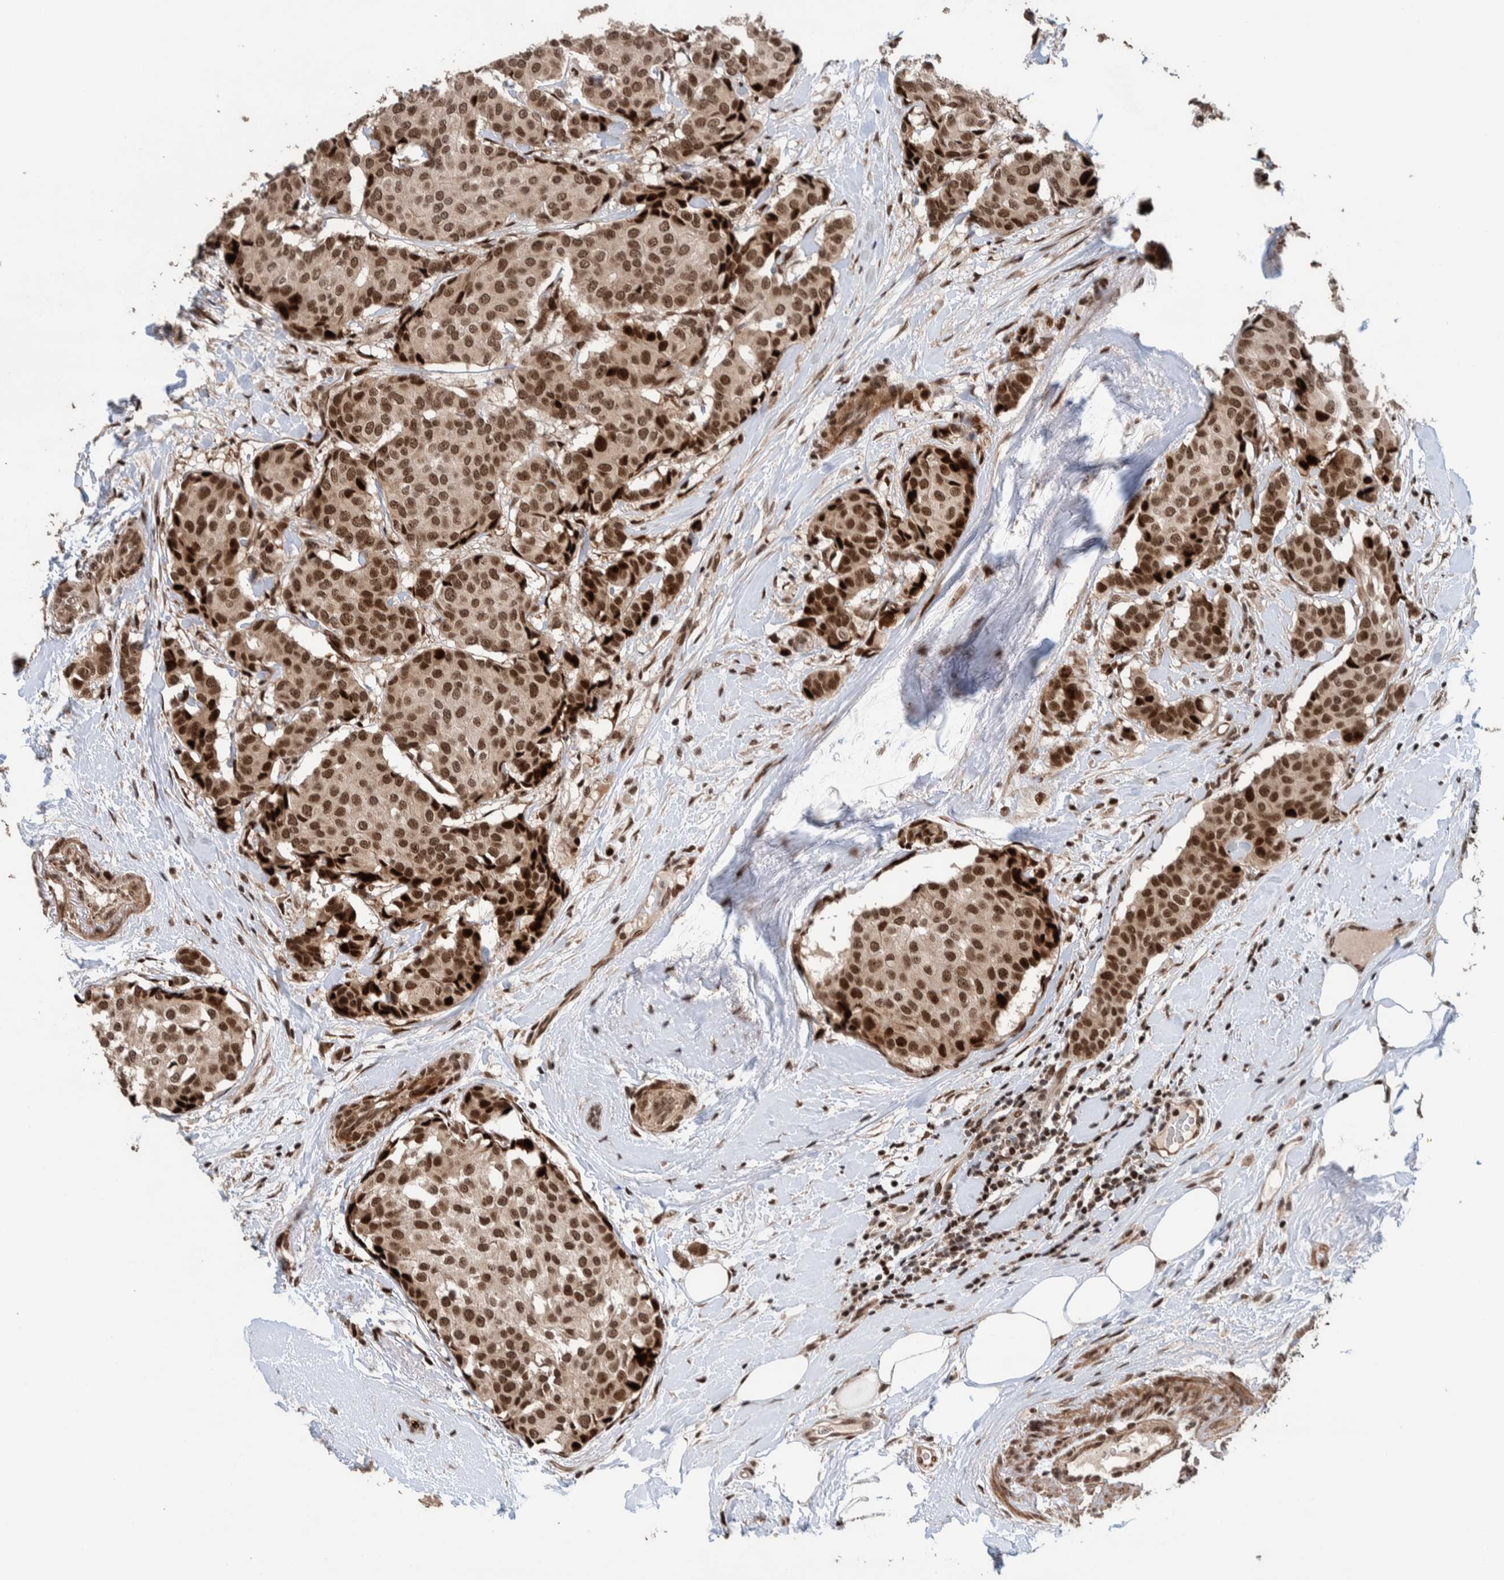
{"staining": {"intensity": "moderate", "quantity": ">75%", "location": "nuclear"}, "tissue": "breast cancer", "cell_type": "Tumor cells", "image_type": "cancer", "snomed": [{"axis": "morphology", "description": "Duct carcinoma"}, {"axis": "topography", "description": "Breast"}], "caption": "A medium amount of moderate nuclear staining is present in about >75% of tumor cells in intraductal carcinoma (breast) tissue.", "gene": "CHD4", "patient": {"sex": "female", "age": 75}}